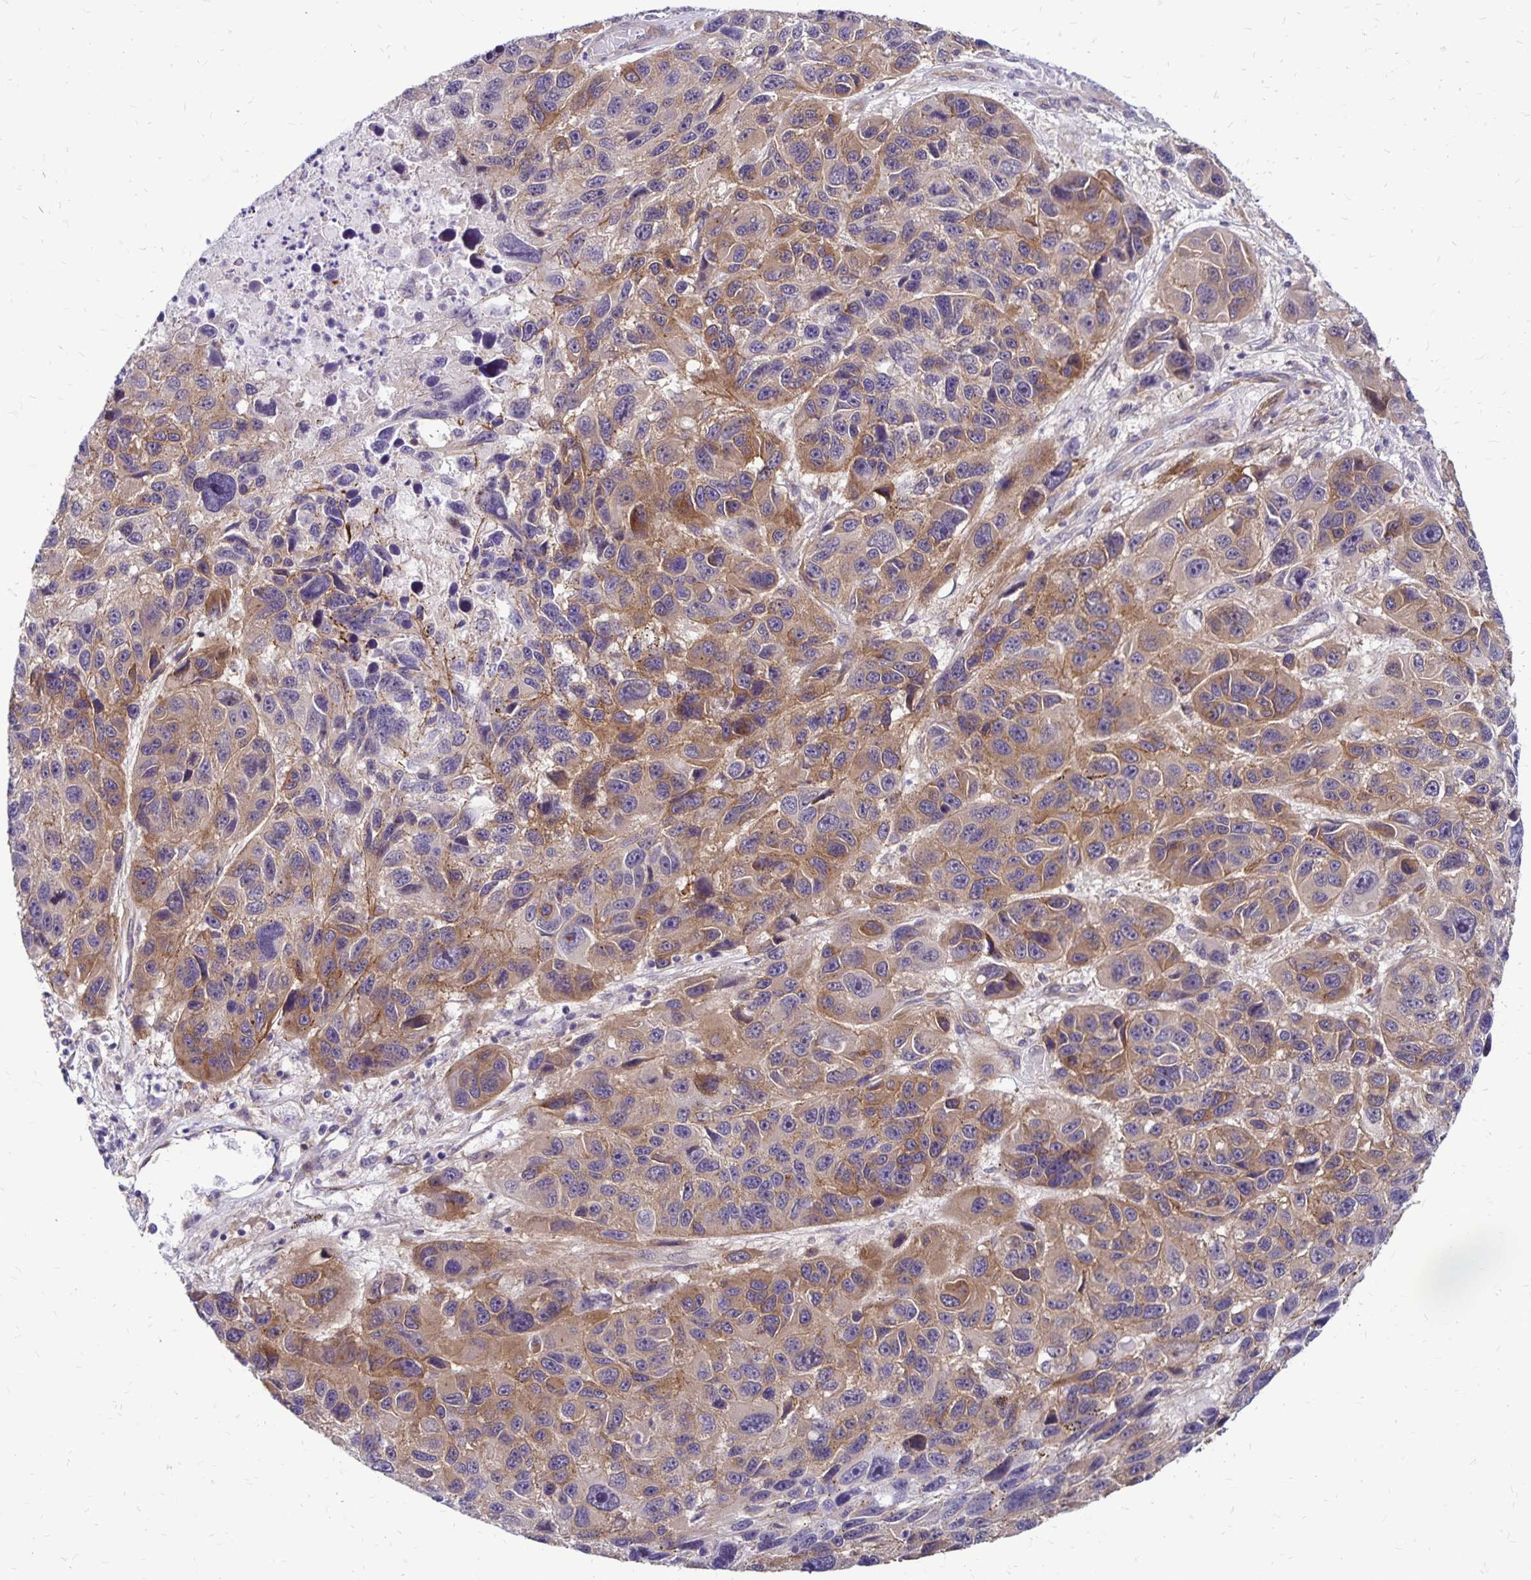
{"staining": {"intensity": "moderate", "quantity": ">75%", "location": "cytoplasmic/membranous"}, "tissue": "melanoma", "cell_type": "Tumor cells", "image_type": "cancer", "snomed": [{"axis": "morphology", "description": "Malignant melanoma, NOS"}, {"axis": "topography", "description": "Skin"}], "caption": "Immunohistochemical staining of human malignant melanoma reveals medium levels of moderate cytoplasmic/membranous protein expression in about >75% of tumor cells.", "gene": "TNS3", "patient": {"sex": "male", "age": 53}}